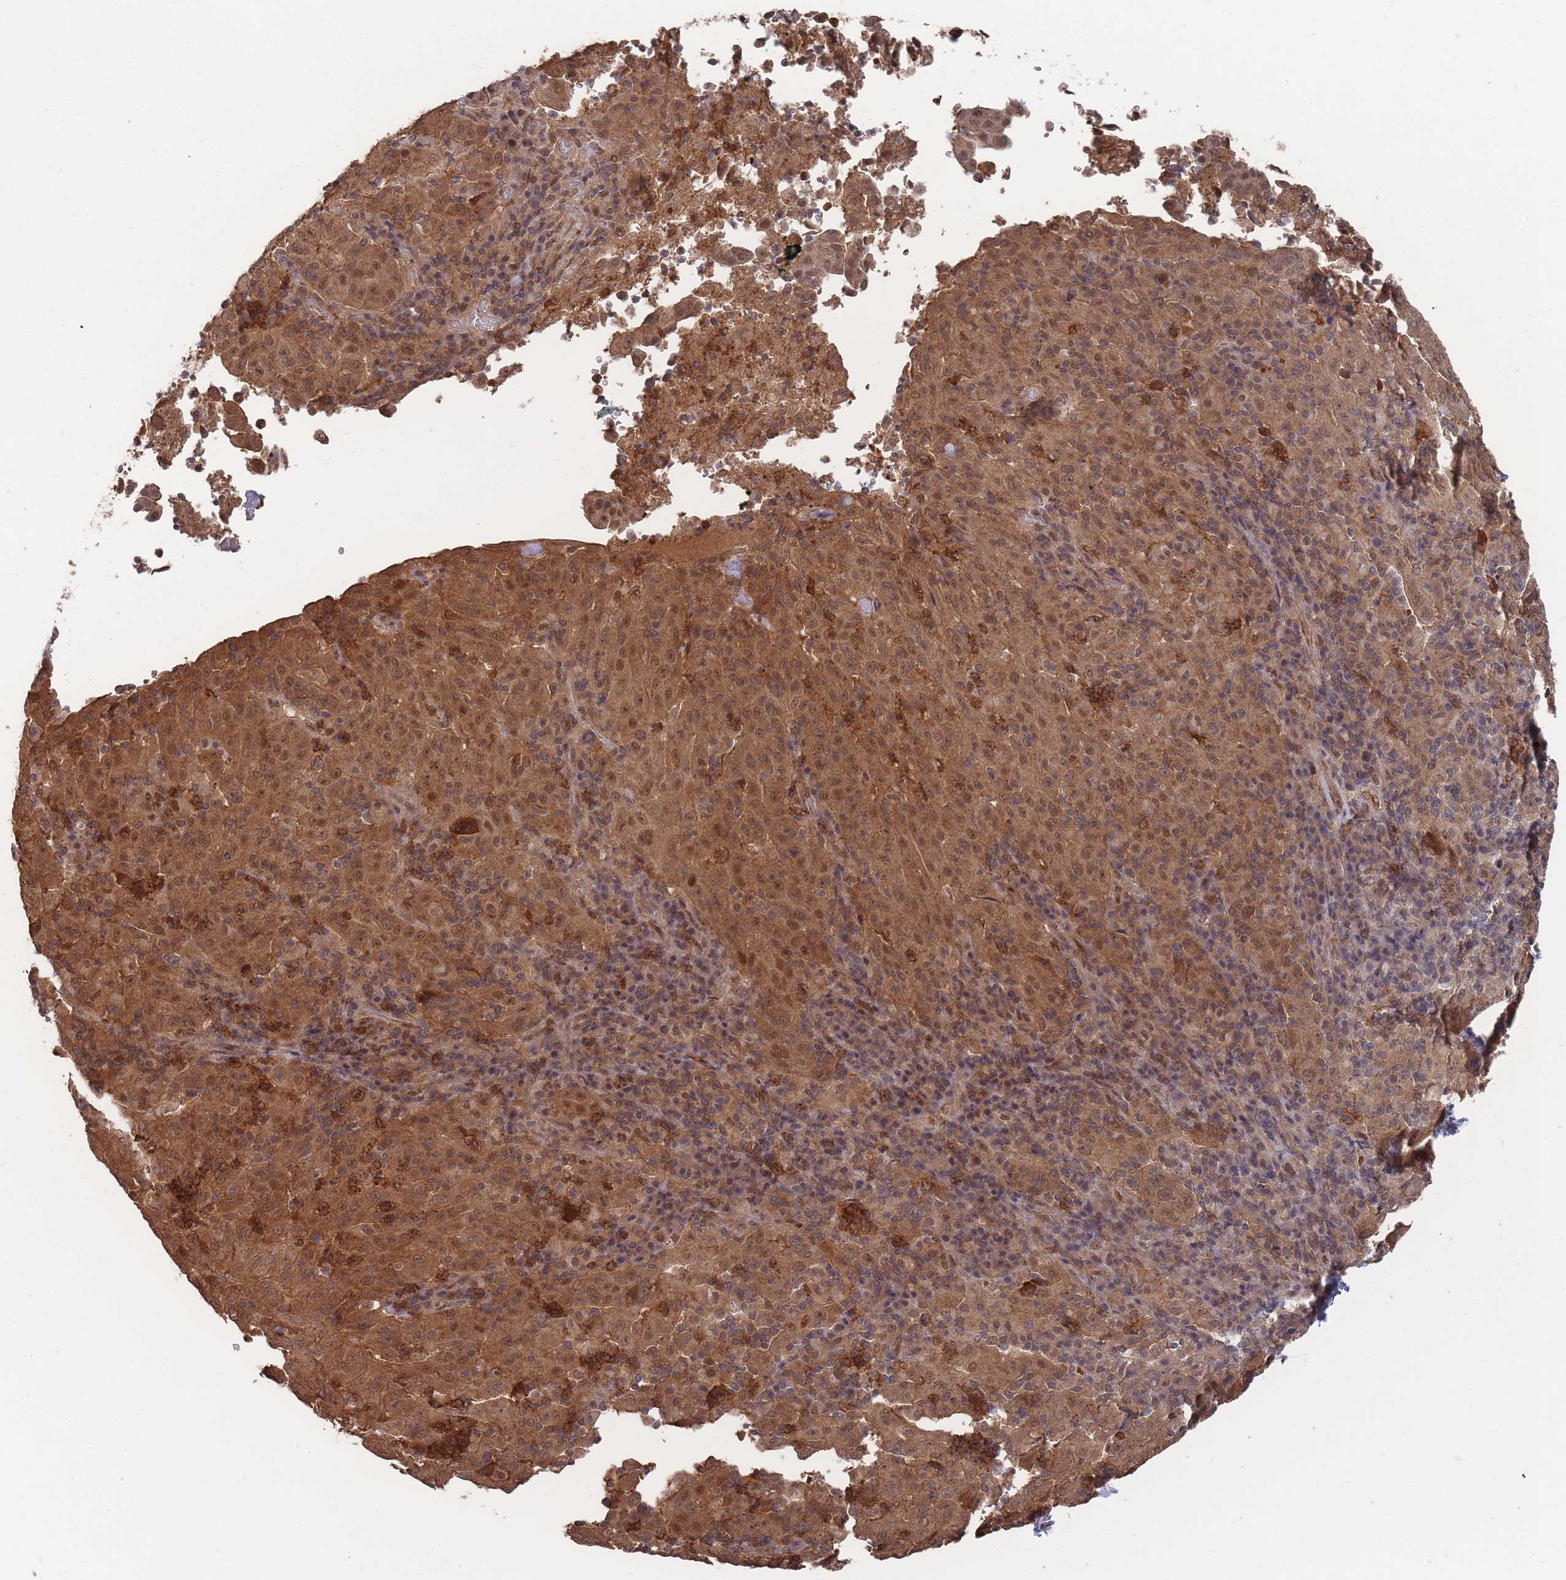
{"staining": {"intensity": "moderate", "quantity": ">75%", "location": "cytoplasmic/membranous,nuclear"}, "tissue": "pancreatic cancer", "cell_type": "Tumor cells", "image_type": "cancer", "snomed": [{"axis": "morphology", "description": "Adenocarcinoma, NOS"}, {"axis": "topography", "description": "Pancreas"}], "caption": "Protein staining exhibits moderate cytoplasmic/membranous and nuclear staining in approximately >75% of tumor cells in pancreatic adenocarcinoma.", "gene": "SF3B1", "patient": {"sex": "male", "age": 63}}